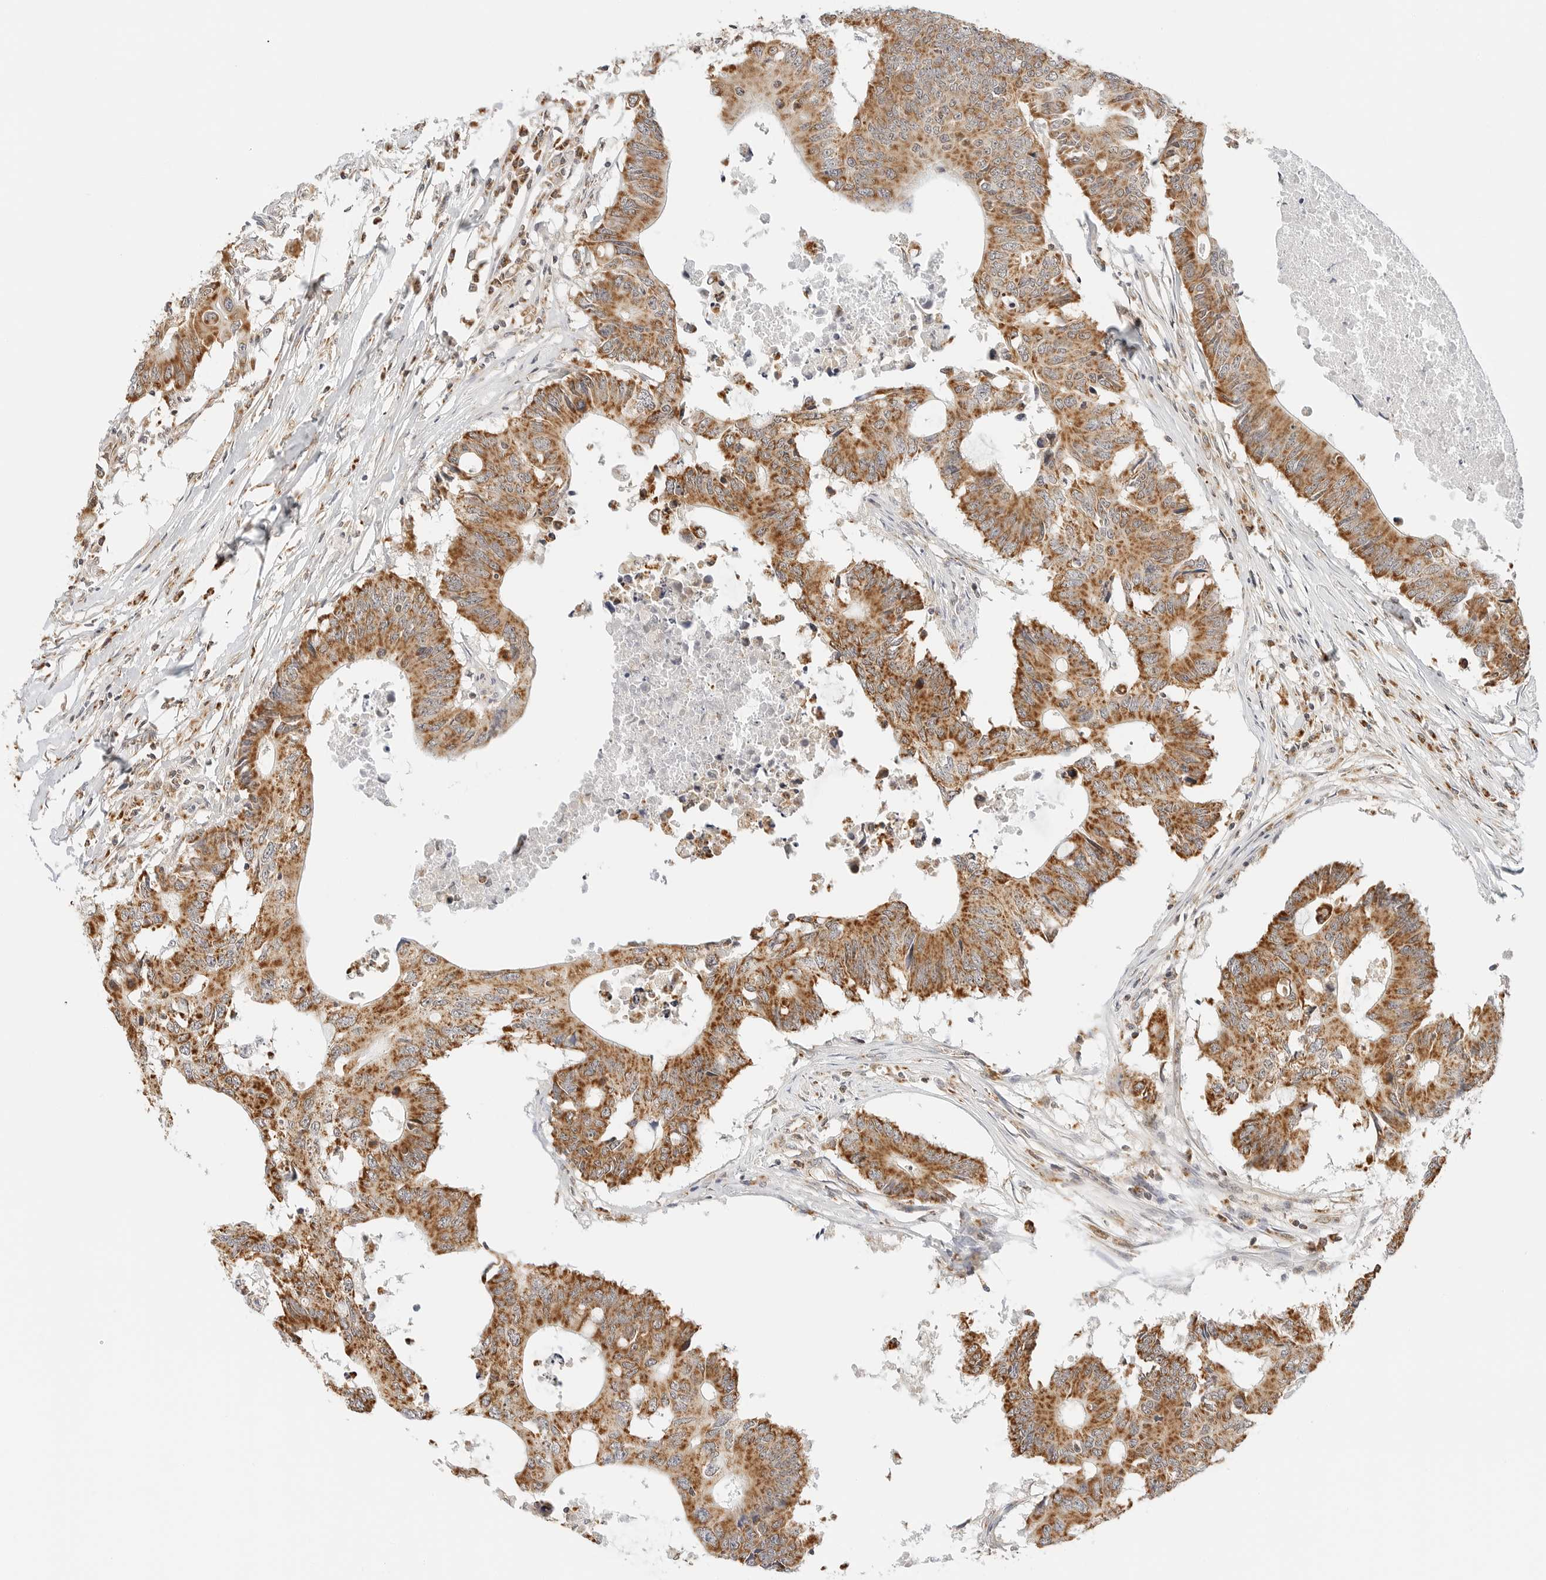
{"staining": {"intensity": "moderate", "quantity": ">75%", "location": "cytoplasmic/membranous"}, "tissue": "colorectal cancer", "cell_type": "Tumor cells", "image_type": "cancer", "snomed": [{"axis": "morphology", "description": "Adenocarcinoma, NOS"}, {"axis": "topography", "description": "Colon"}], "caption": "About >75% of tumor cells in human colorectal cancer (adenocarcinoma) display moderate cytoplasmic/membranous protein staining as visualized by brown immunohistochemical staining.", "gene": "ATL1", "patient": {"sex": "male", "age": 71}}